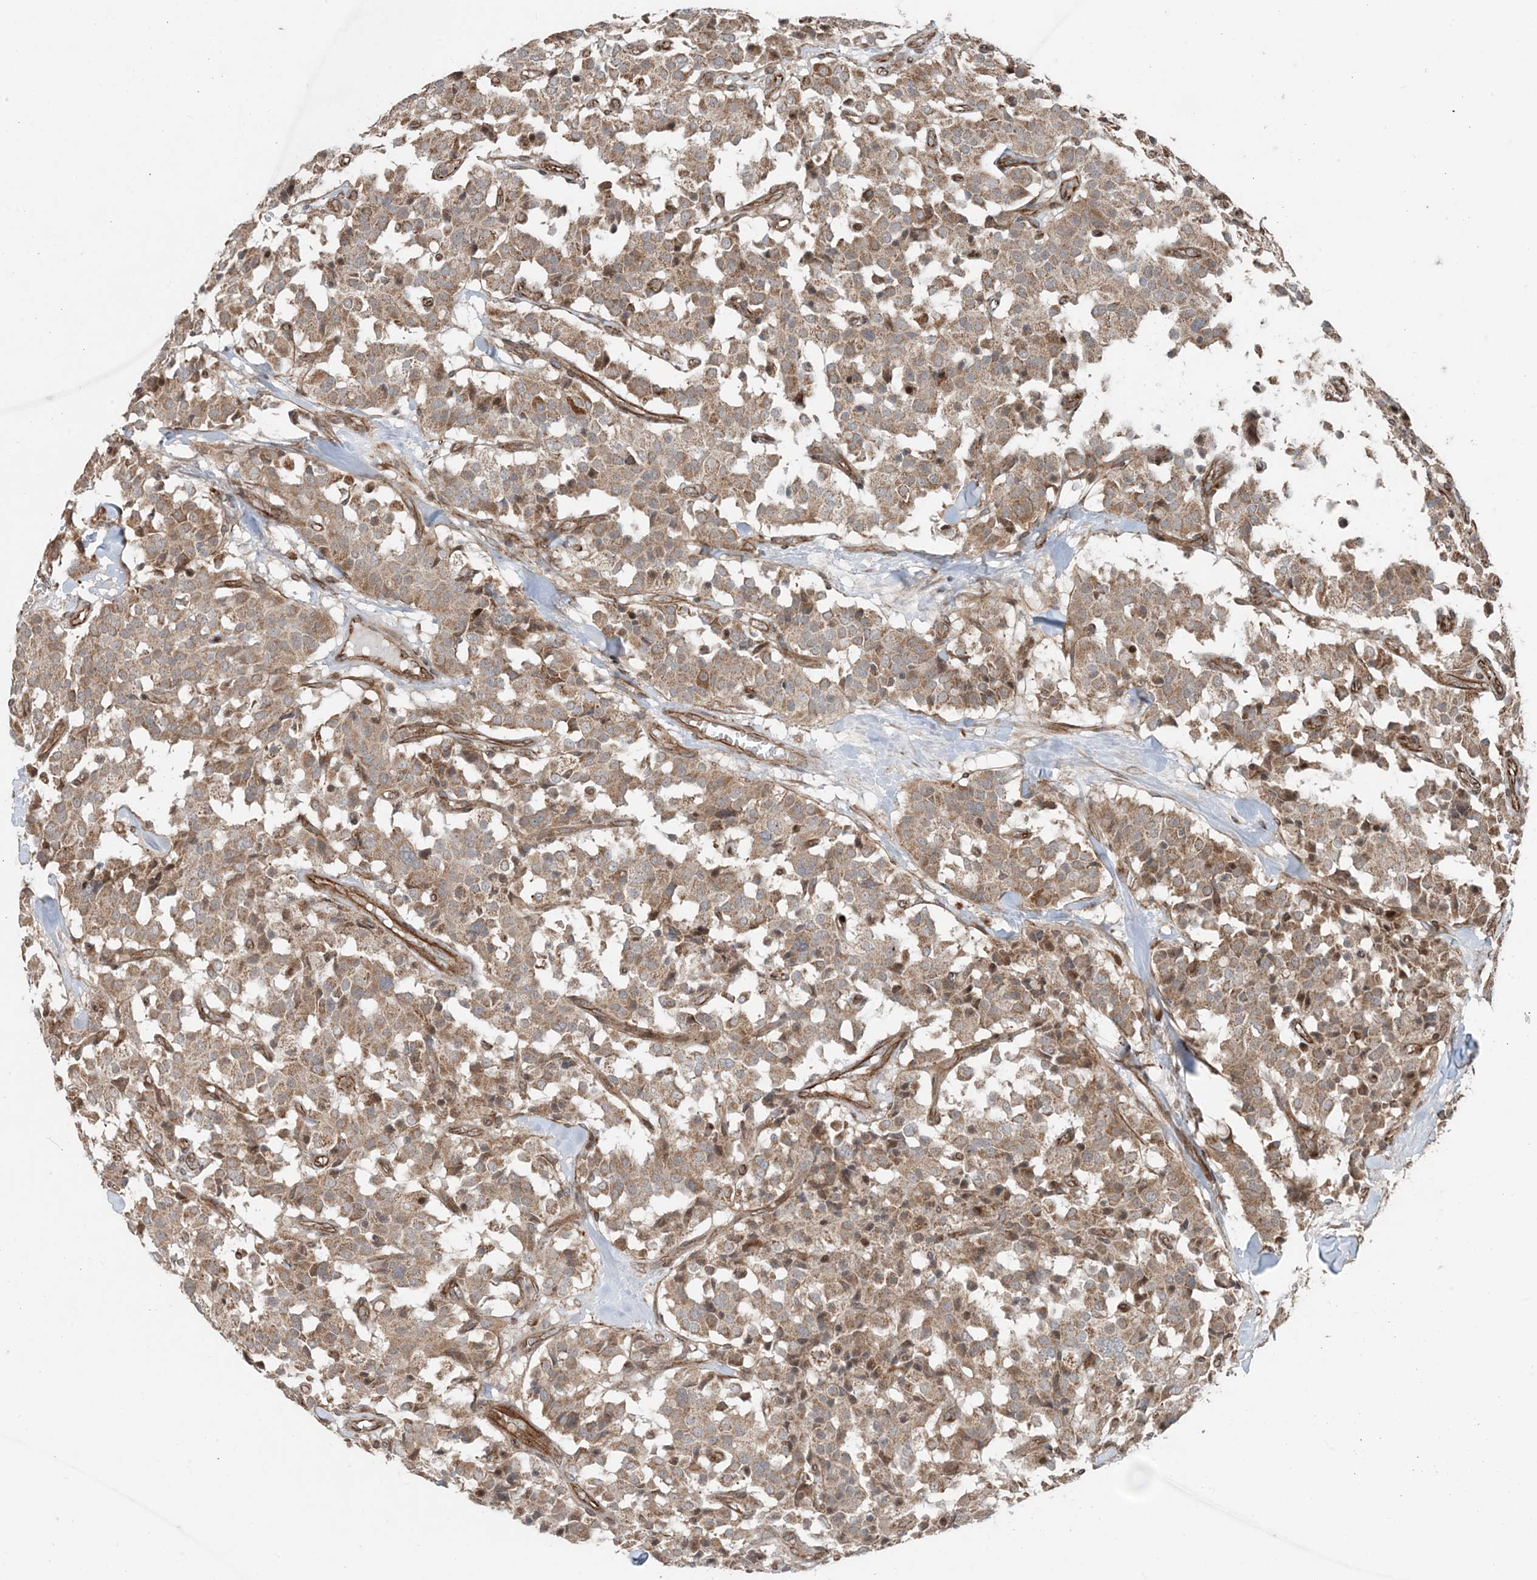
{"staining": {"intensity": "moderate", "quantity": ">75%", "location": "cytoplasmic/membranous"}, "tissue": "carcinoid", "cell_type": "Tumor cells", "image_type": "cancer", "snomed": [{"axis": "morphology", "description": "Carcinoid, malignant, NOS"}, {"axis": "topography", "description": "Lung"}], "caption": "DAB immunohistochemical staining of human carcinoid (malignant) displays moderate cytoplasmic/membranous protein staining in about >75% of tumor cells.", "gene": "EDEM2", "patient": {"sex": "male", "age": 30}}